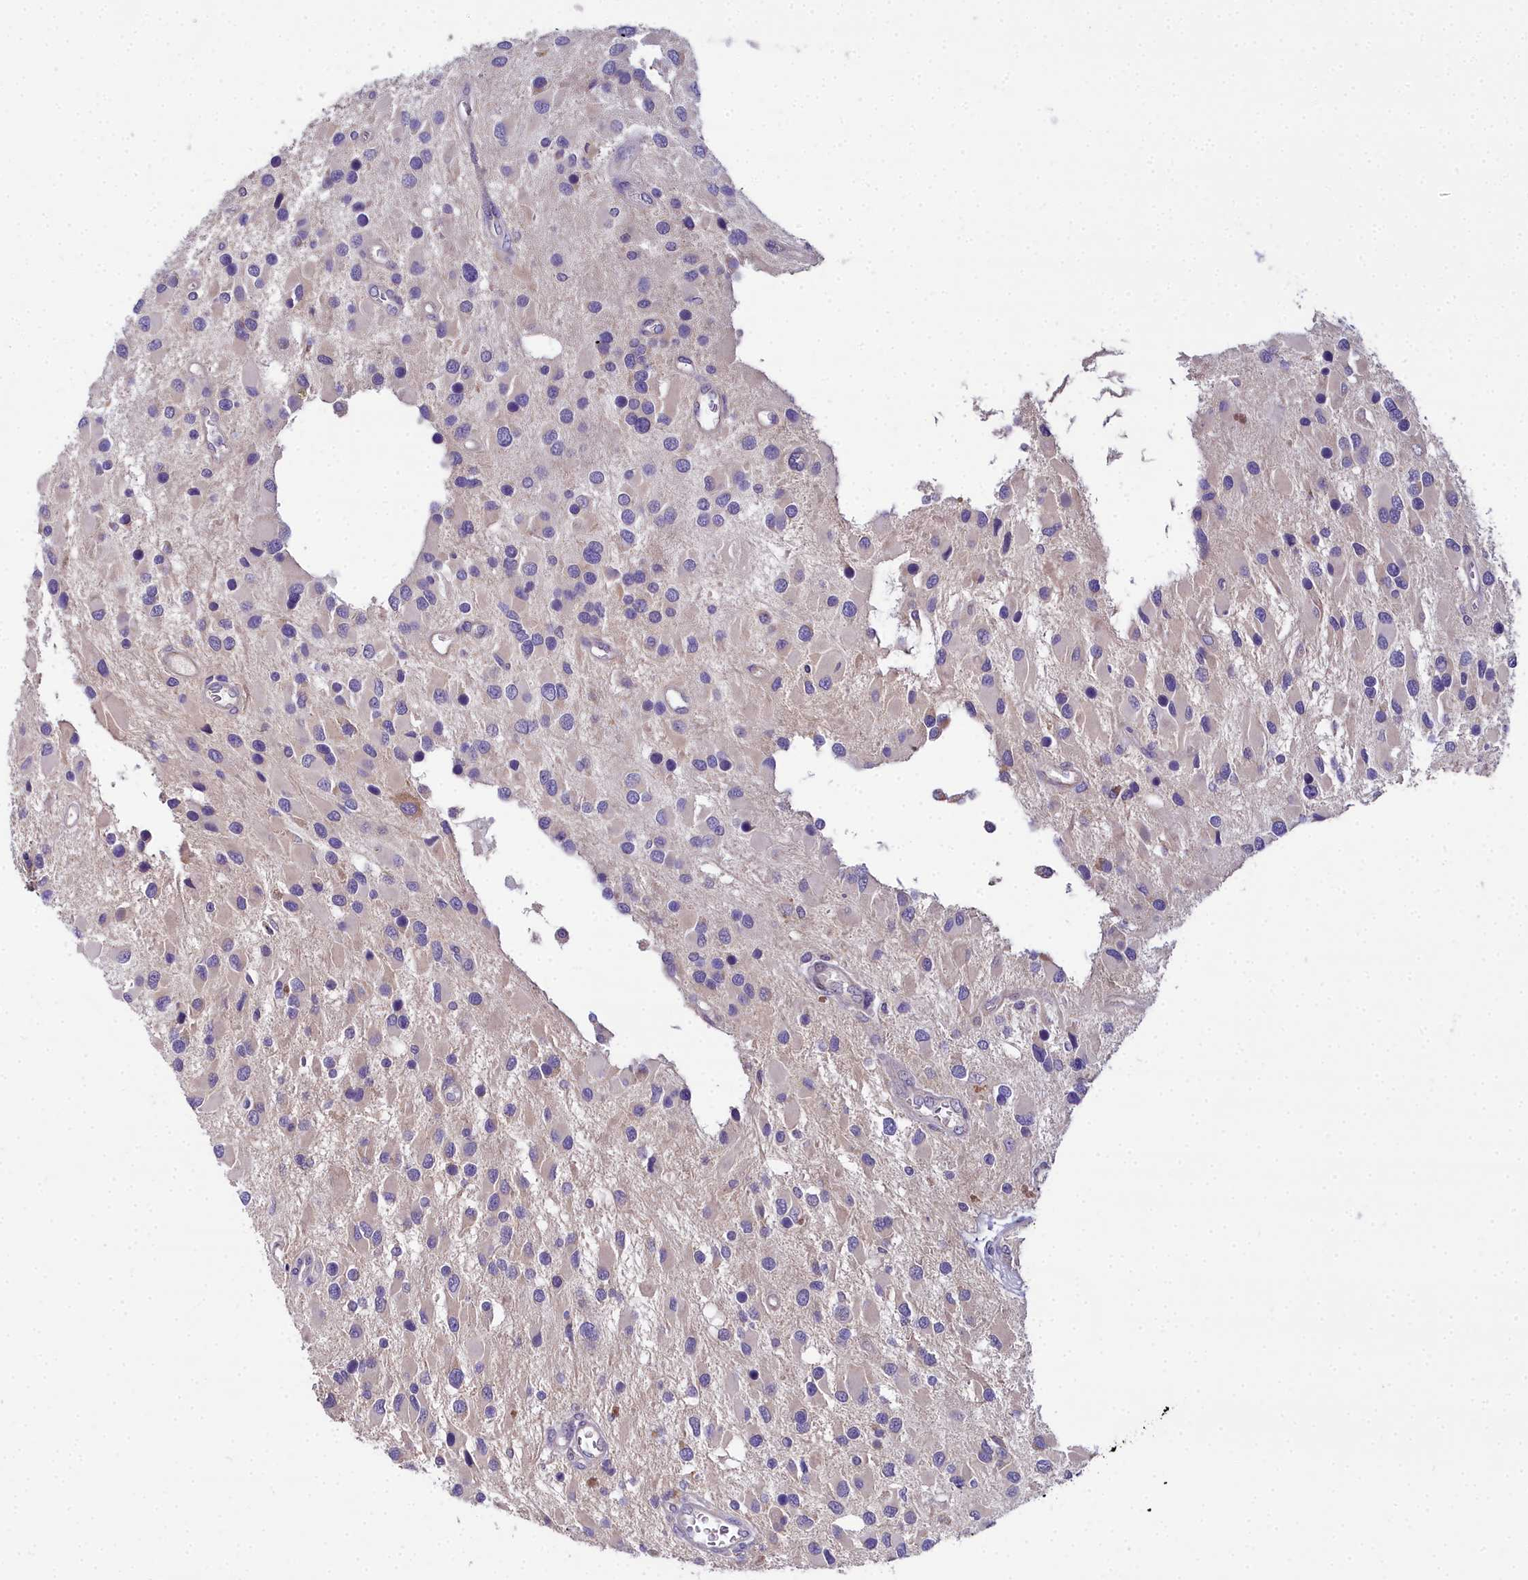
{"staining": {"intensity": "negative", "quantity": "none", "location": "none"}, "tissue": "glioma", "cell_type": "Tumor cells", "image_type": "cancer", "snomed": [{"axis": "morphology", "description": "Glioma, malignant, High grade"}, {"axis": "topography", "description": "Brain"}], "caption": "High-grade glioma (malignant) was stained to show a protein in brown. There is no significant positivity in tumor cells.", "gene": "NT5M", "patient": {"sex": "male", "age": 53}}